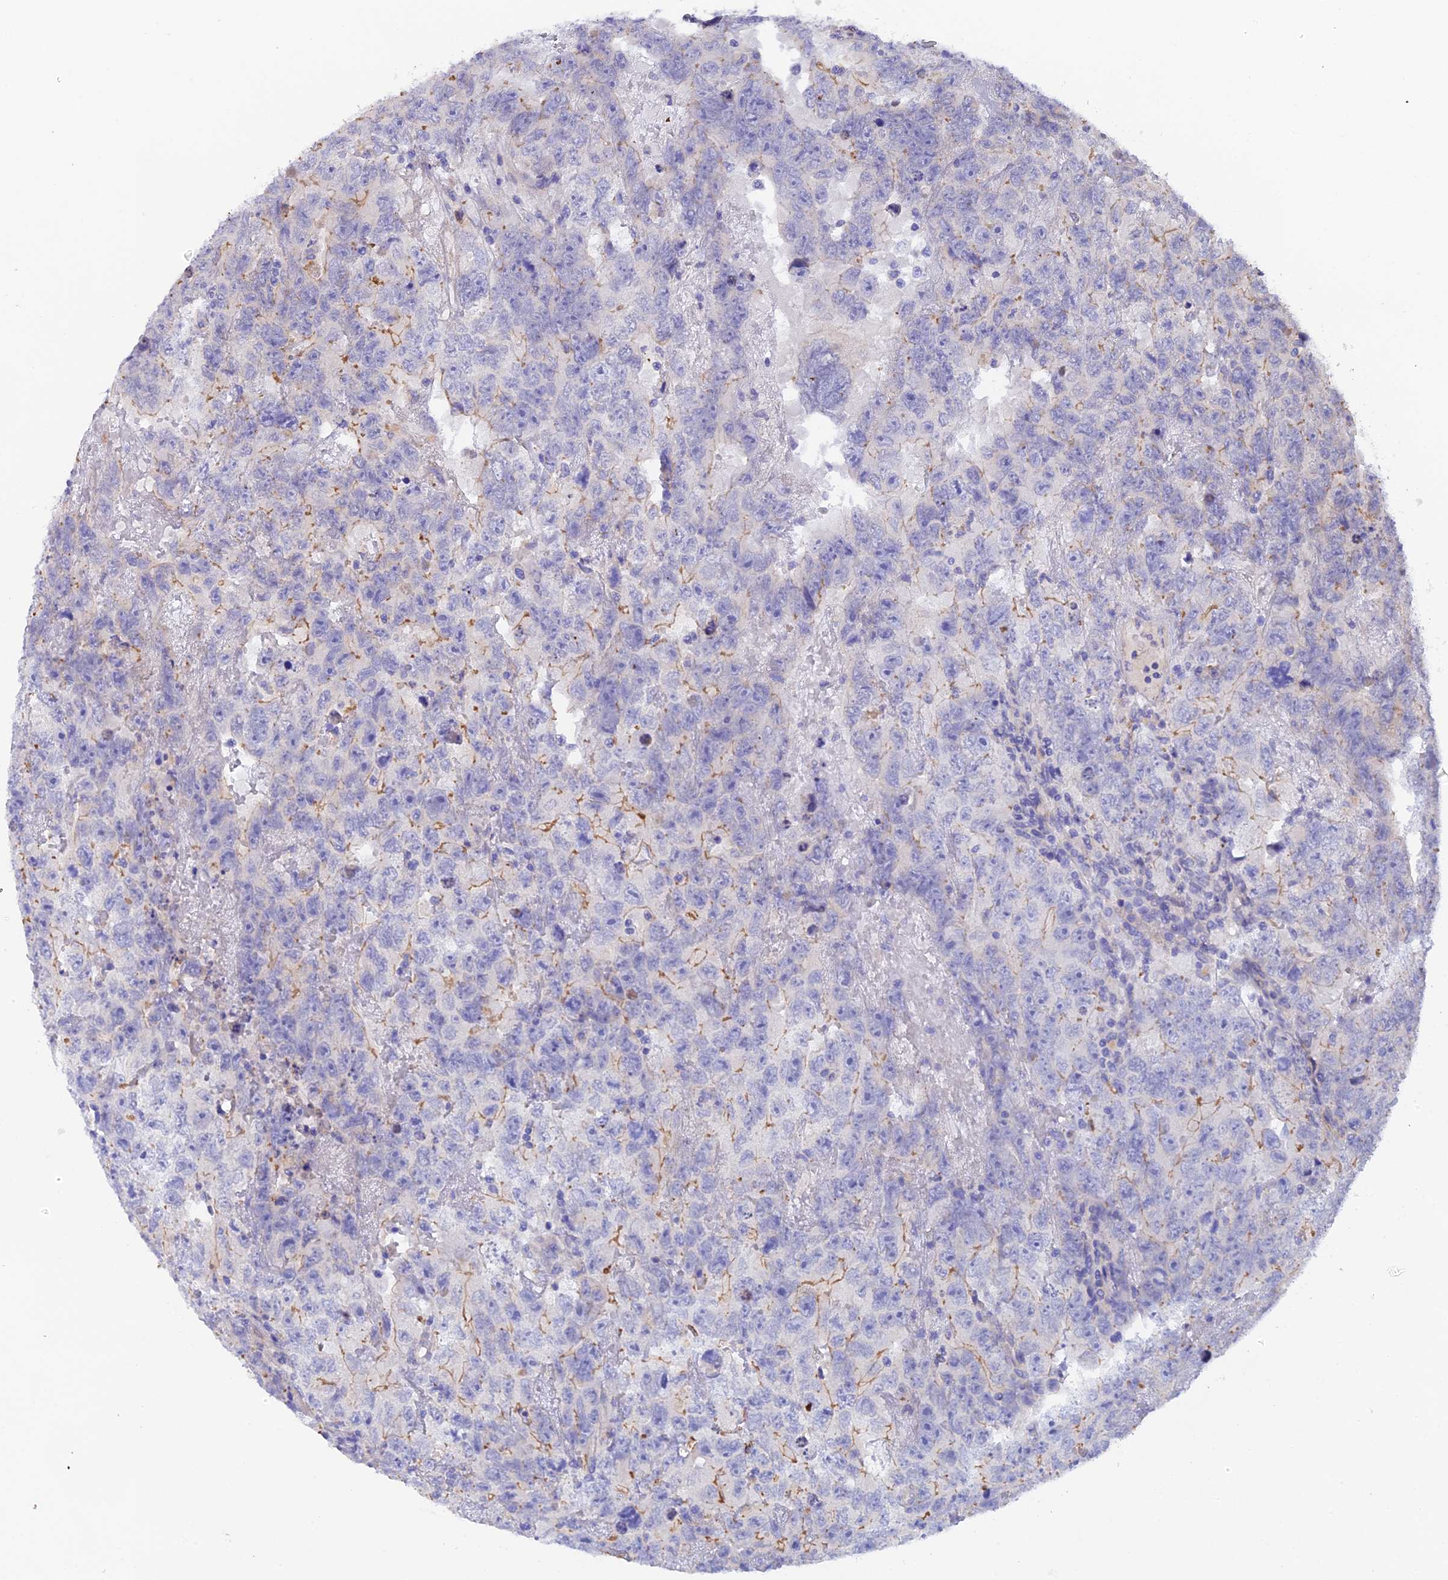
{"staining": {"intensity": "moderate", "quantity": "<25%", "location": "cytoplasmic/membranous"}, "tissue": "testis cancer", "cell_type": "Tumor cells", "image_type": "cancer", "snomed": [{"axis": "morphology", "description": "Carcinoma, Embryonal, NOS"}, {"axis": "topography", "description": "Testis"}], "caption": "There is low levels of moderate cytoplasmic/membranous staining in tumor cells of testis embryonal carcinoma, as demonstrated by immunohistochemical staining (brown color).", "gene": "FZR1", "patient": {"sex": "male", "age": 45}}